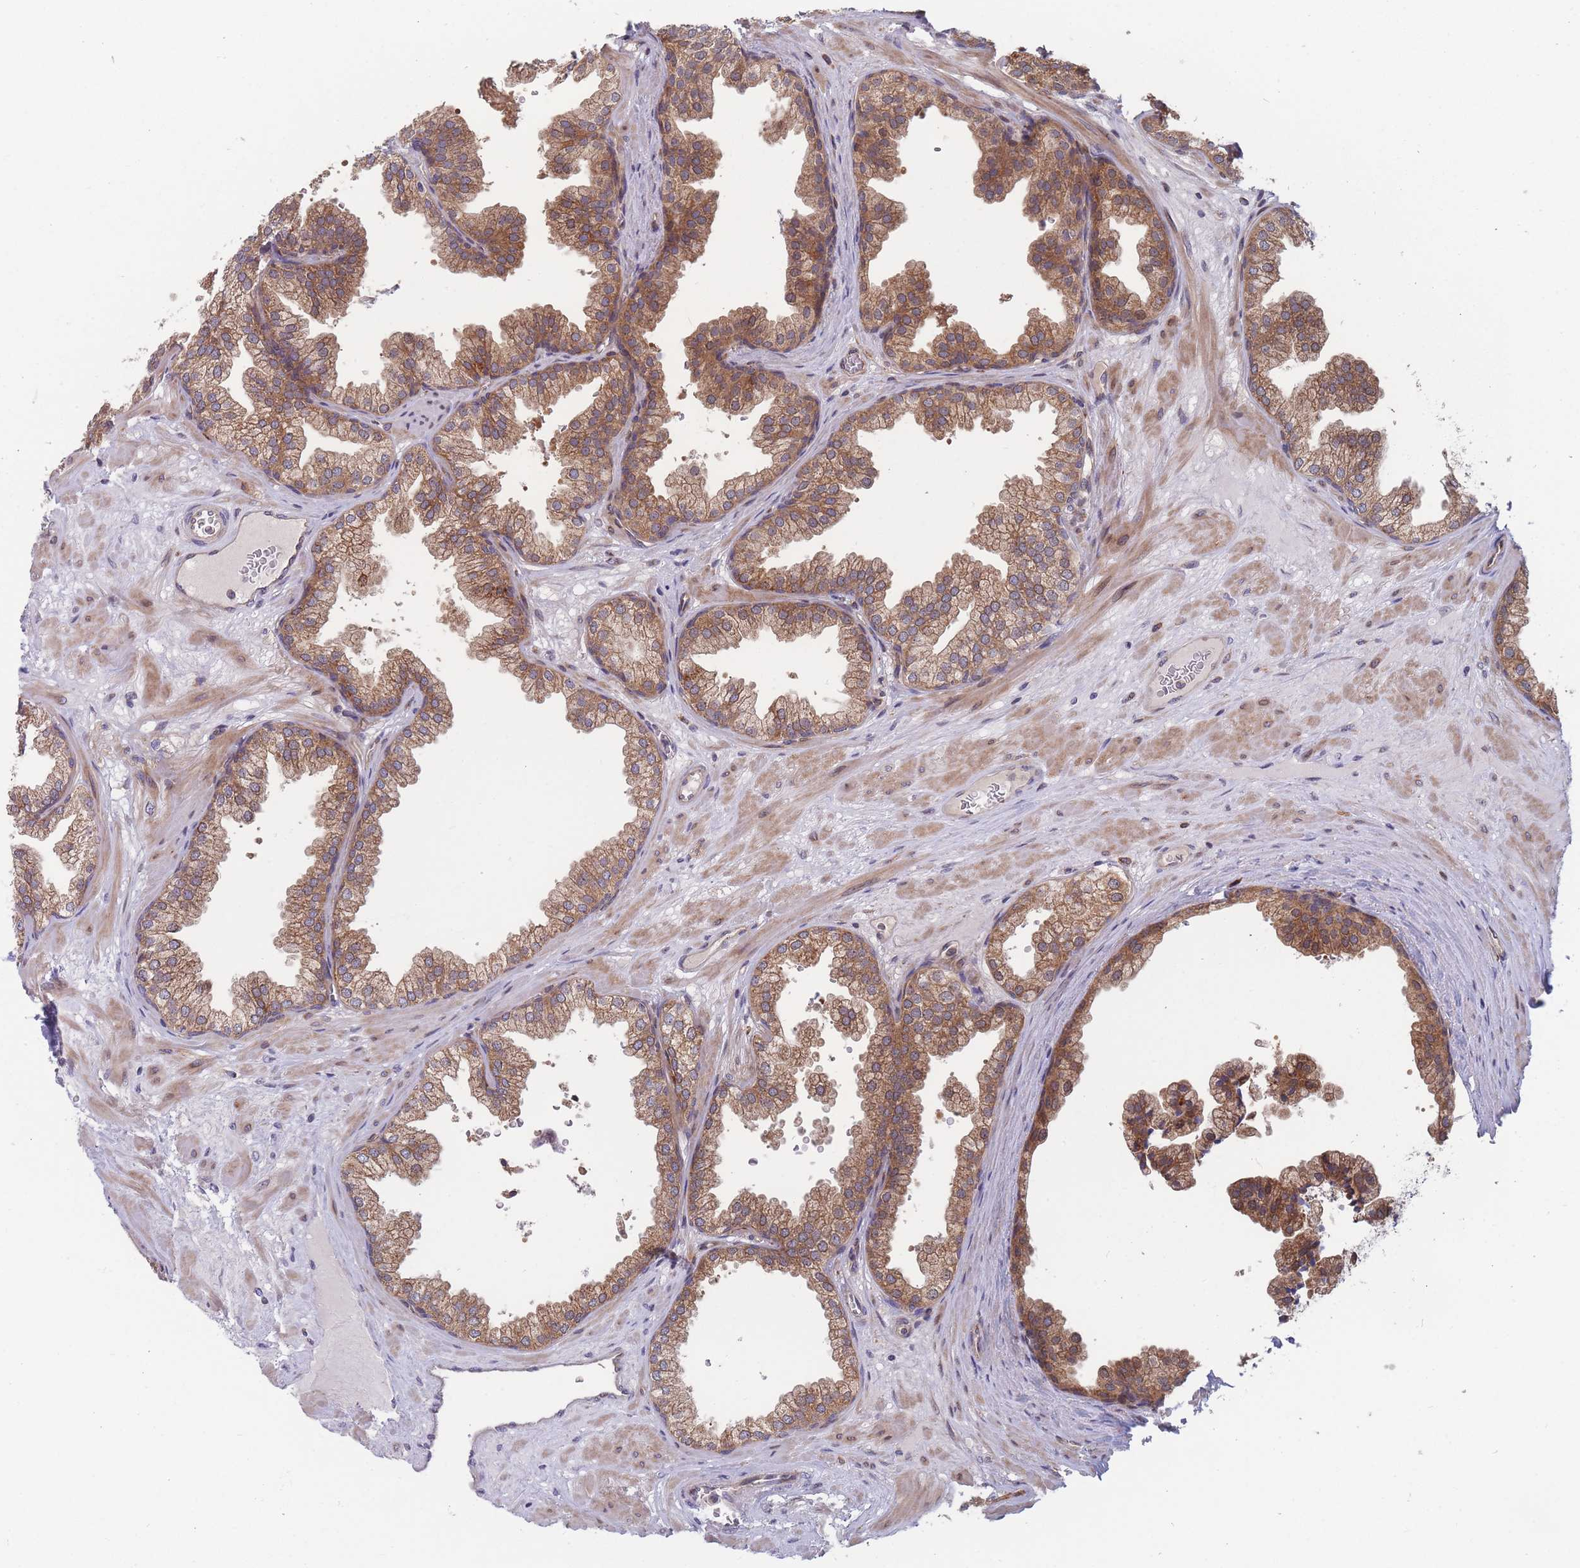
{"staining": {"intensity": "moderate", "quantity": ">75%", "location": "cytoplasmic/membranous"}, "tissue": "prostate", "cell_type": "Glandular cells", "image_type": "normal", "snomed": [{"axis": "morphology", "description": "Normal tissue, NOS"}, {"axis": "topography", "description": "Prostate"}], "caption": "Brown immunohistochemical staining in normal prostate reveals moderate cytoplasmic/membranous positivity in about >75% of glandular cells. Nuclei are stained in blue.", "gene": "TMEM131L", "patient": {"sex": "male", "age": 37}}